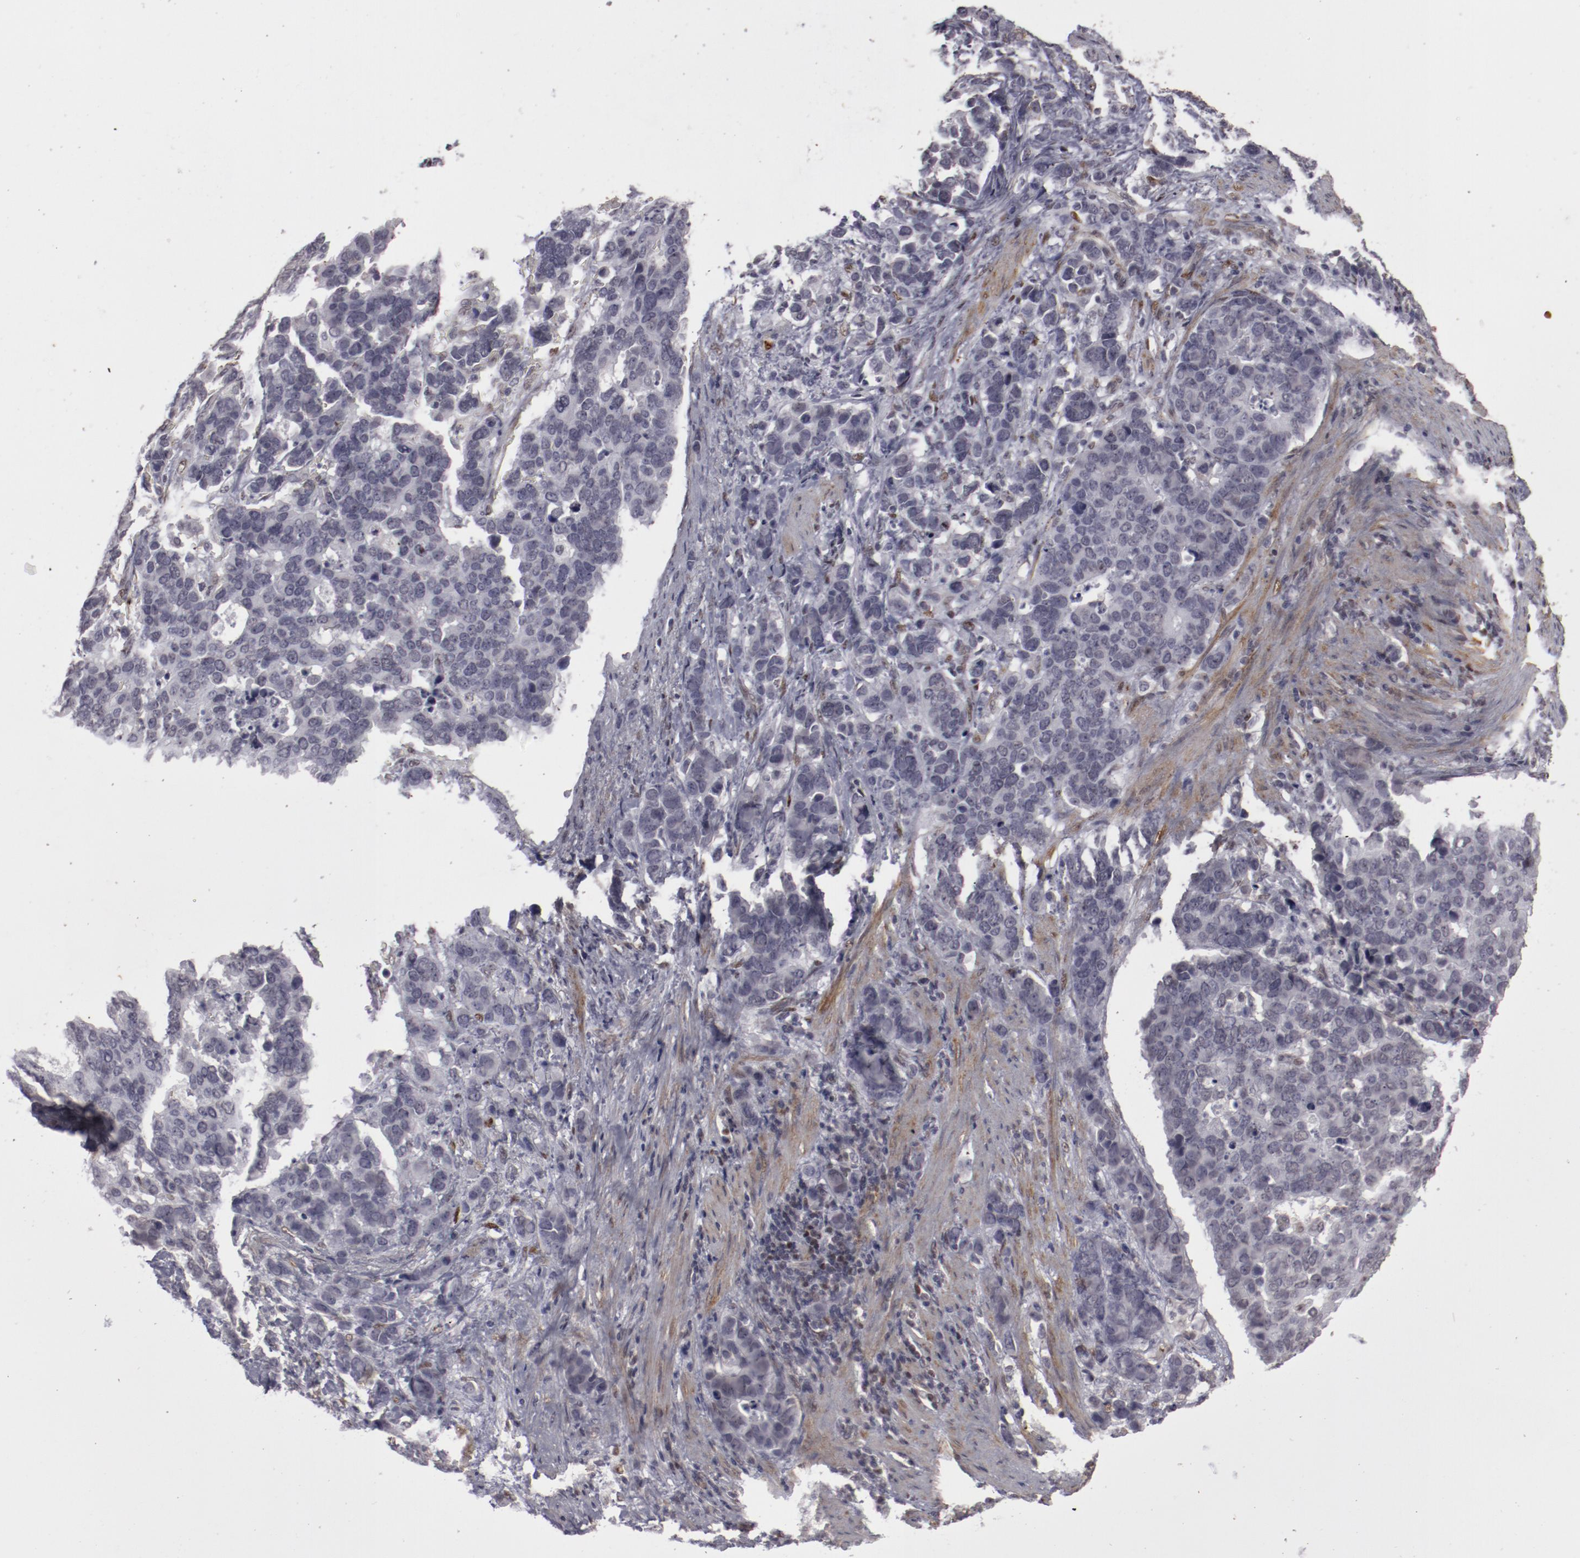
{"staining": {"intensity": "negative", "quantity": "none", "location": "none"}, "tissue": "stomach cancer", "cell_type": "Tumor cells", "image_type": "cancer", "snomed": [{"axis": "morphology", "description": "Adenocarcinoma, NOS"}, {"axis": "topography", "description": "Stomach, upper"}], "caption": "Immunohistochemistry (IHC) micrograph of adenocarcinoma (stomach) stained for a protein (brown), which reveals no expression in tumor cells.", "gene": "LEF1", "patient": {"sex": "male", "age": 71}}